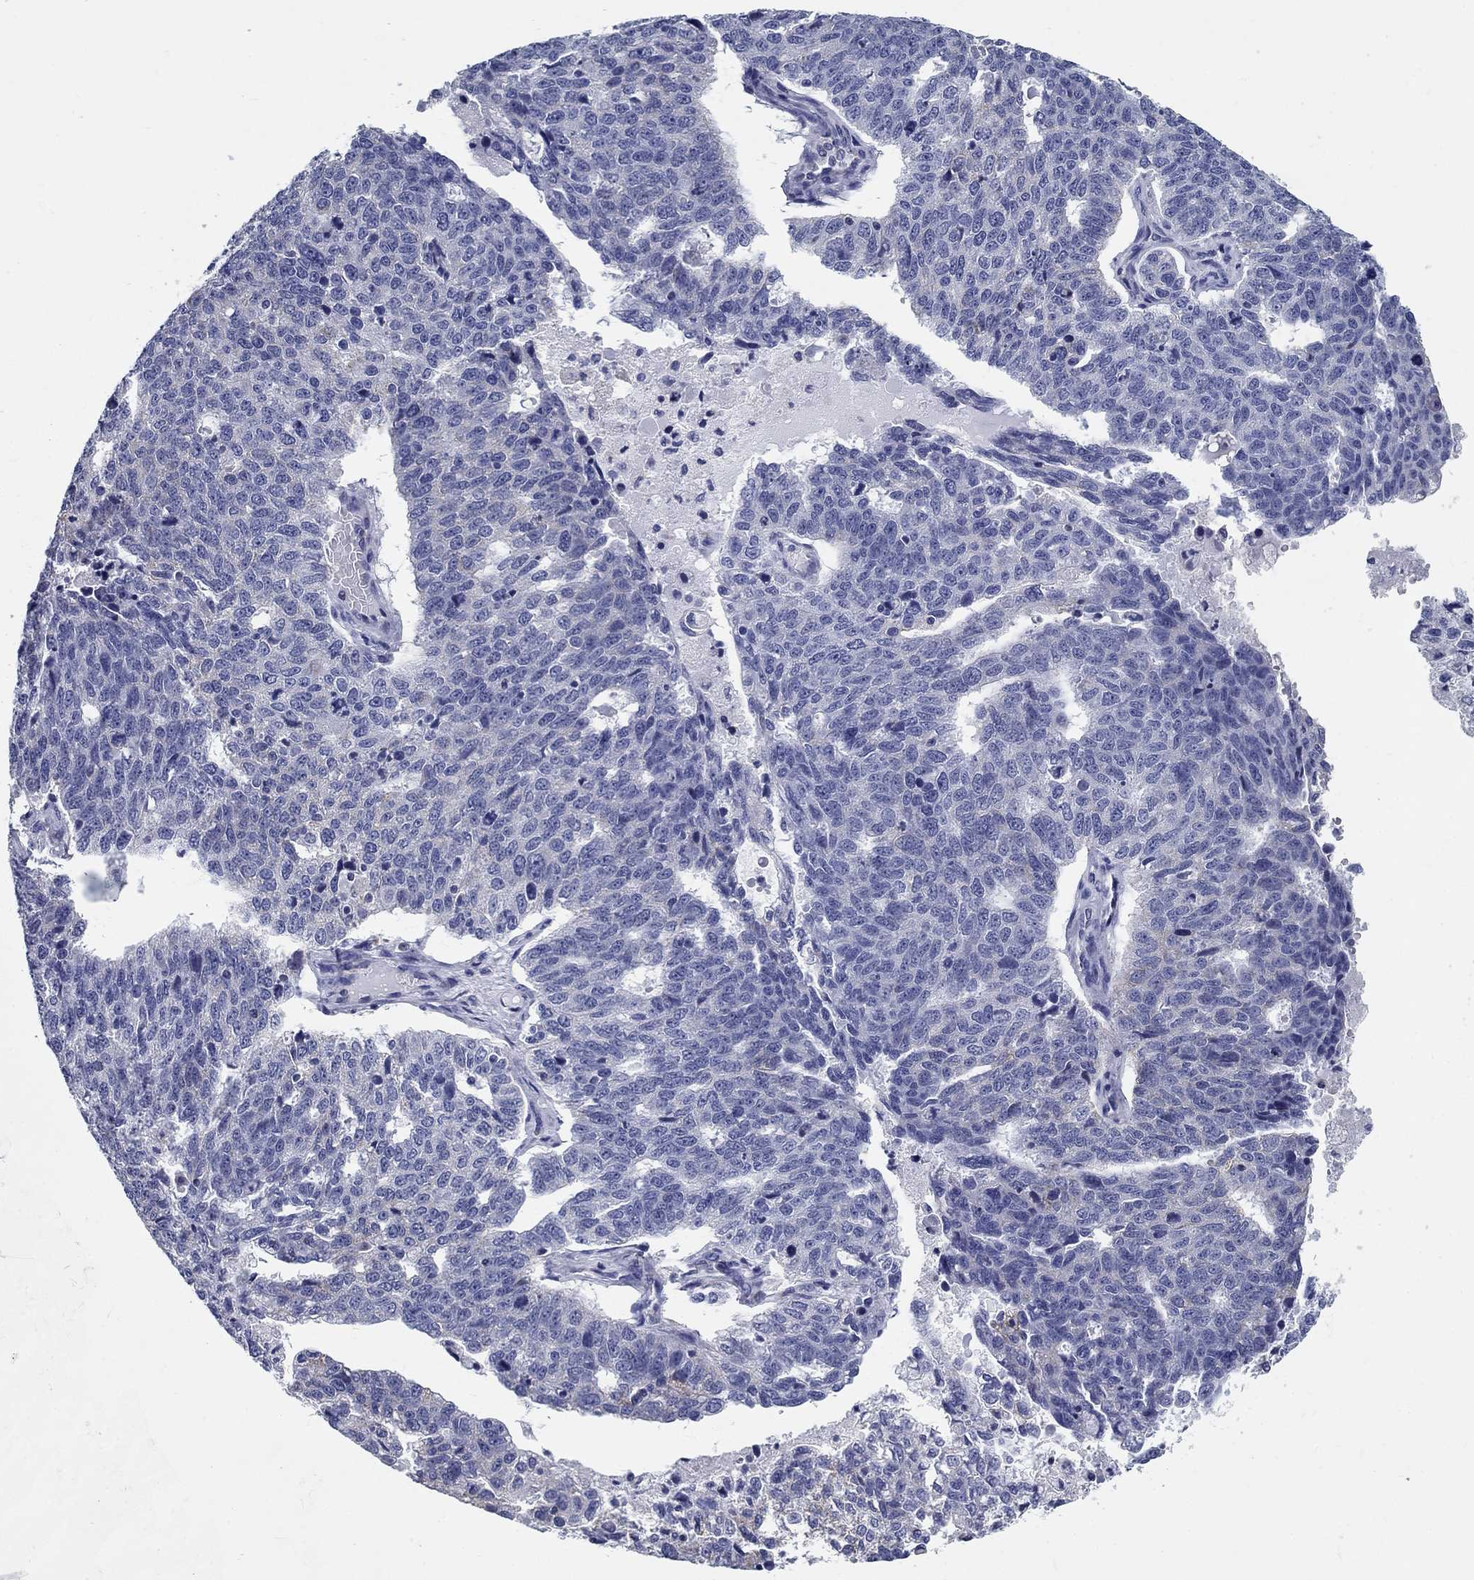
{"staining": {"intensity": "negative", "quantity": "none", "location": "none"}, "tissue": "ovarian cancer", "cell_type": "Tumor cells", "image_type": "cancer", "snomed": [{"axis": "morphology", "description": "Cystadenocarcinoma, serous, NOS"}, {"axis": "topography", "description": "Ovary"}], "caption": "The immunohistochemistry image has no significant expression in tumor cells of ovarian serous cystadenocarcinoma tissue.", "gene": "UPB1", "patient": {"sex": "female", "age": 71}}